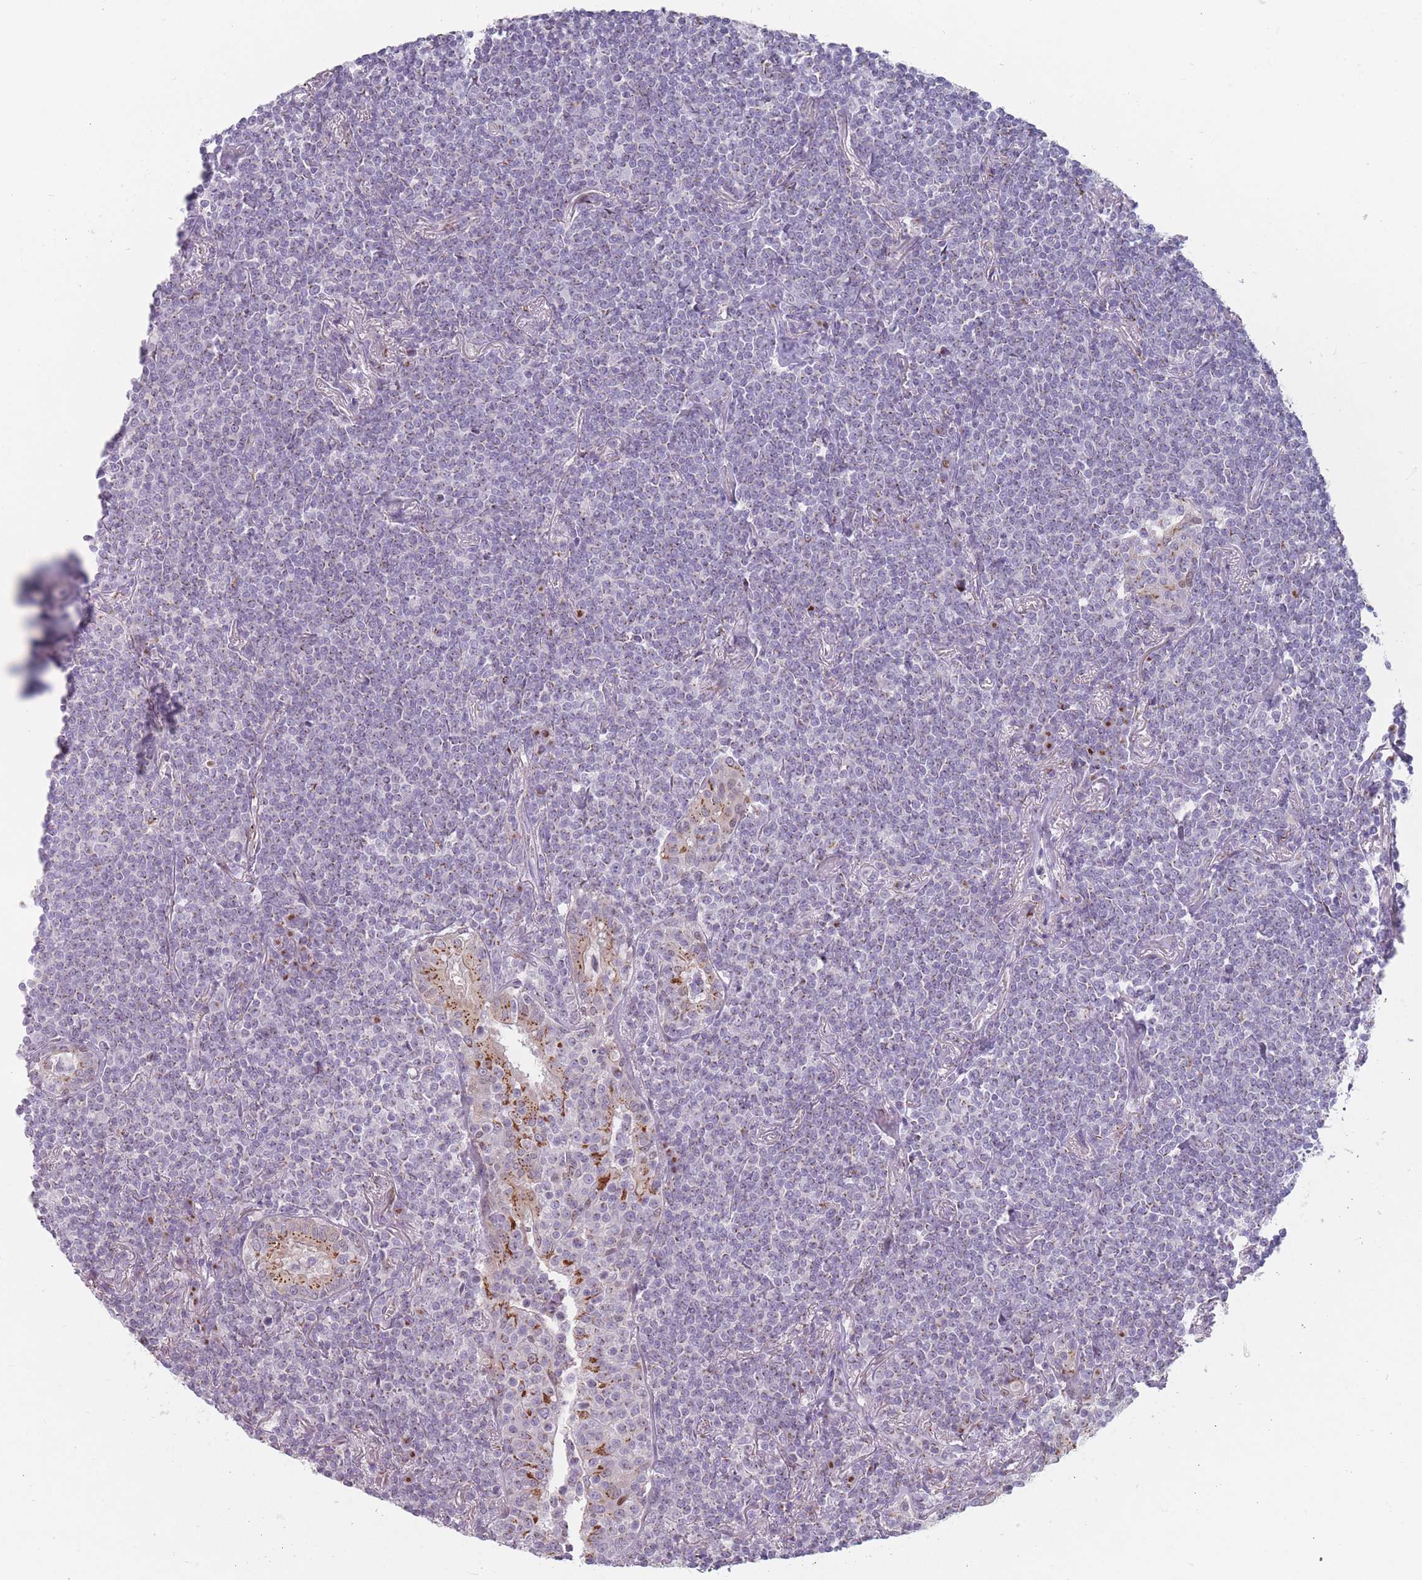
{"staining": {"intensity": "negative", "quantity": "none", "location": "none"}, "tissue": "lymphoma", "cell_type": "Tumor cells", "image_type": "cancer", "snomed": [{"axis": "morphology", "description": "Malignant lymphoma, non-Hodgkin's type, Low grade"}, {"axis": "topography", "description": "Lung"}], "caption": "The immunohistochemistry (IHC) photomicrograph has no significant positivity in tumor cells of lymphoma tissue. (DAB (3,3'-diaminobenzidine) IHC, high magnification).", "gene": "MAN1B1", "patient": {"sex": "female", "age": 71}}